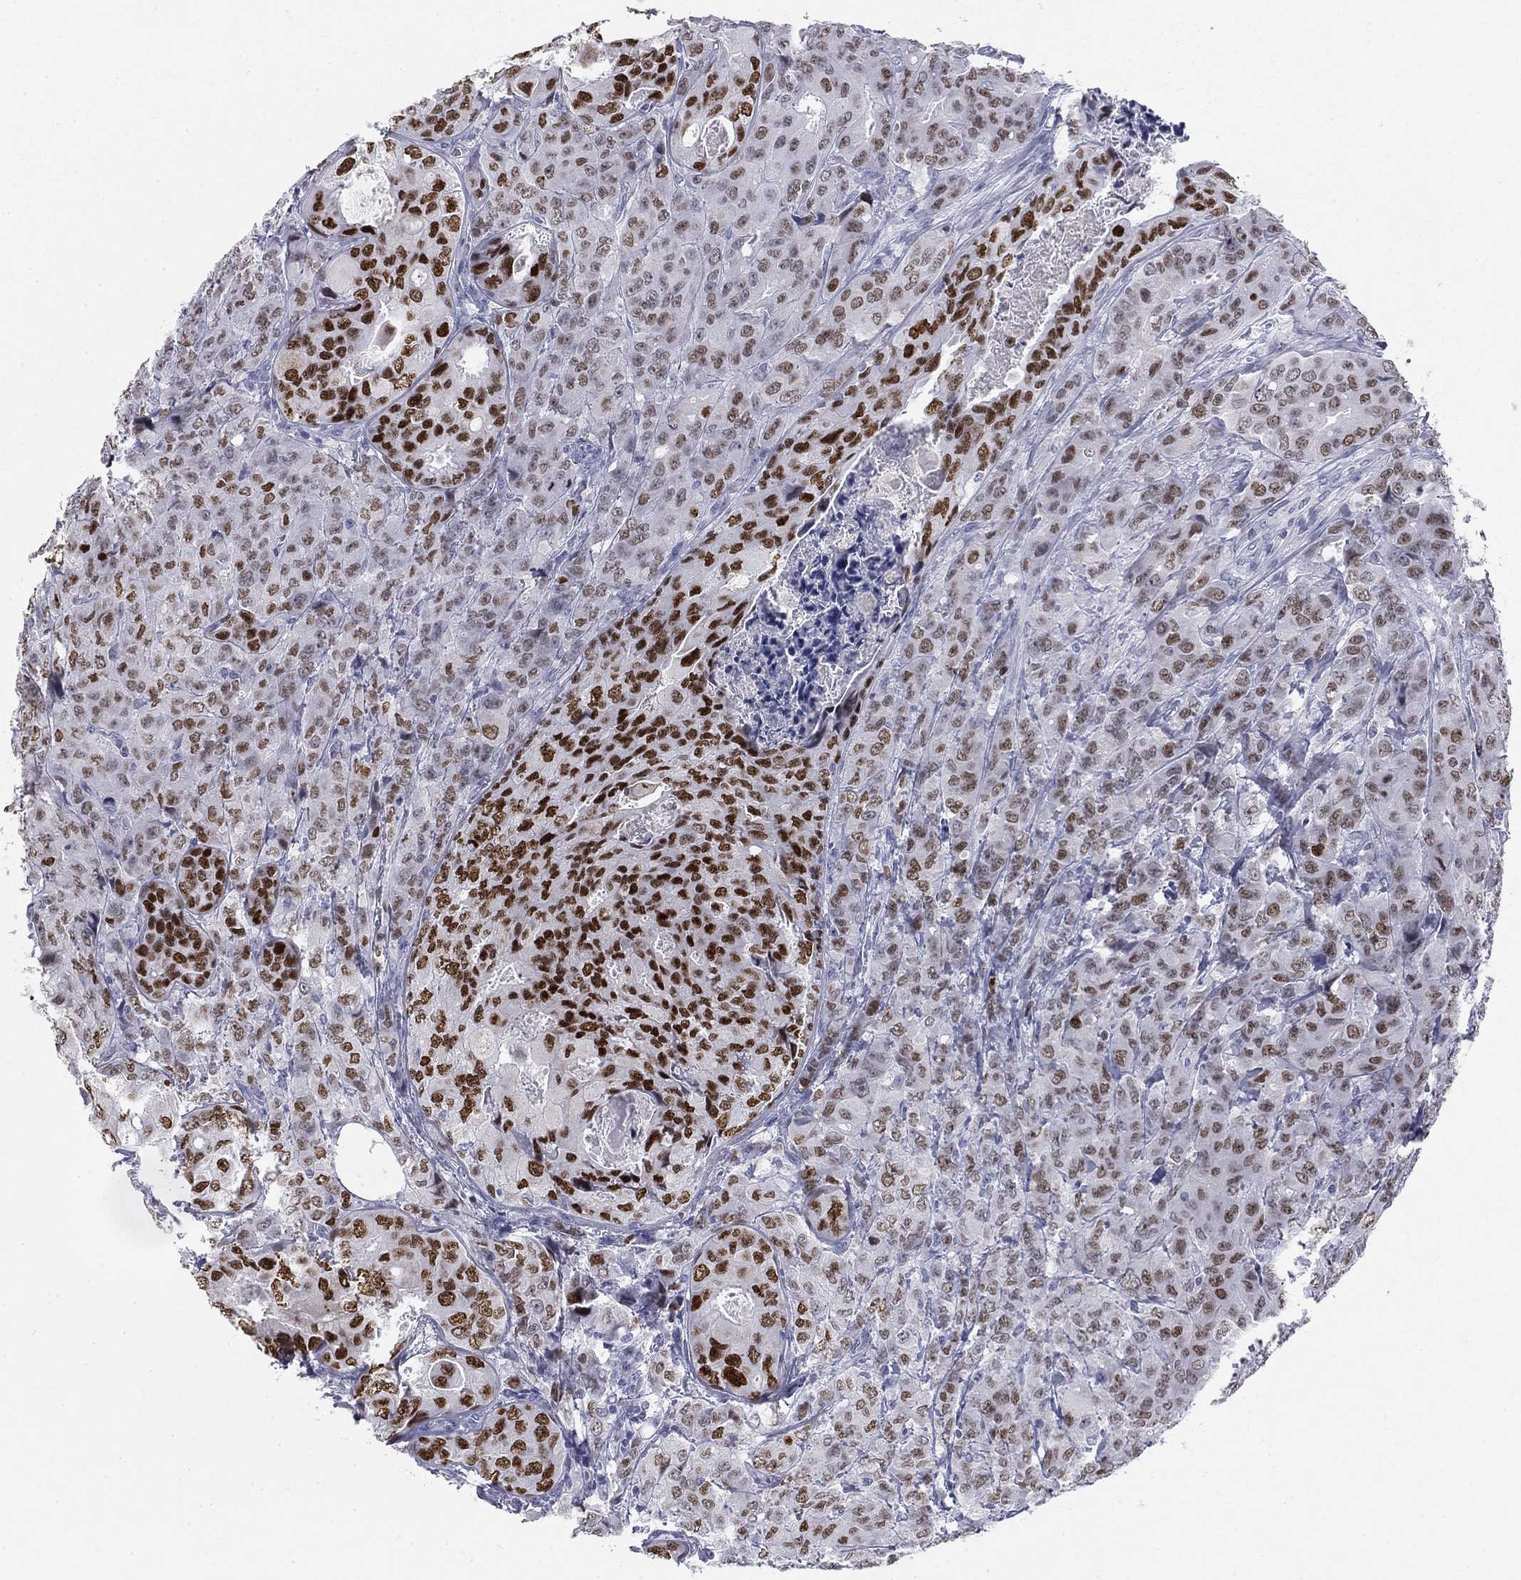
{"staining": {"intensity": "strong", "quantity": "25%-75%", "location": "nuclear"}, "tissue": "breast cancer", "cell_type": "Tumor cells", "image_type": "cancer", "snomed": [{"axis": "morphology", "description": "Duct carcinoma"}, {"axis": "topography", "description": "Breast"}], "caption": "IHC histopathology image of intraductal carcinoma (breast) stained for a protein (brown), which demonstrates high levels of strong nuclear expression in about 25%-75% of tumor cells.", "gene": "TFAP2B", "patient": {"sex": "female", "age": 43}}